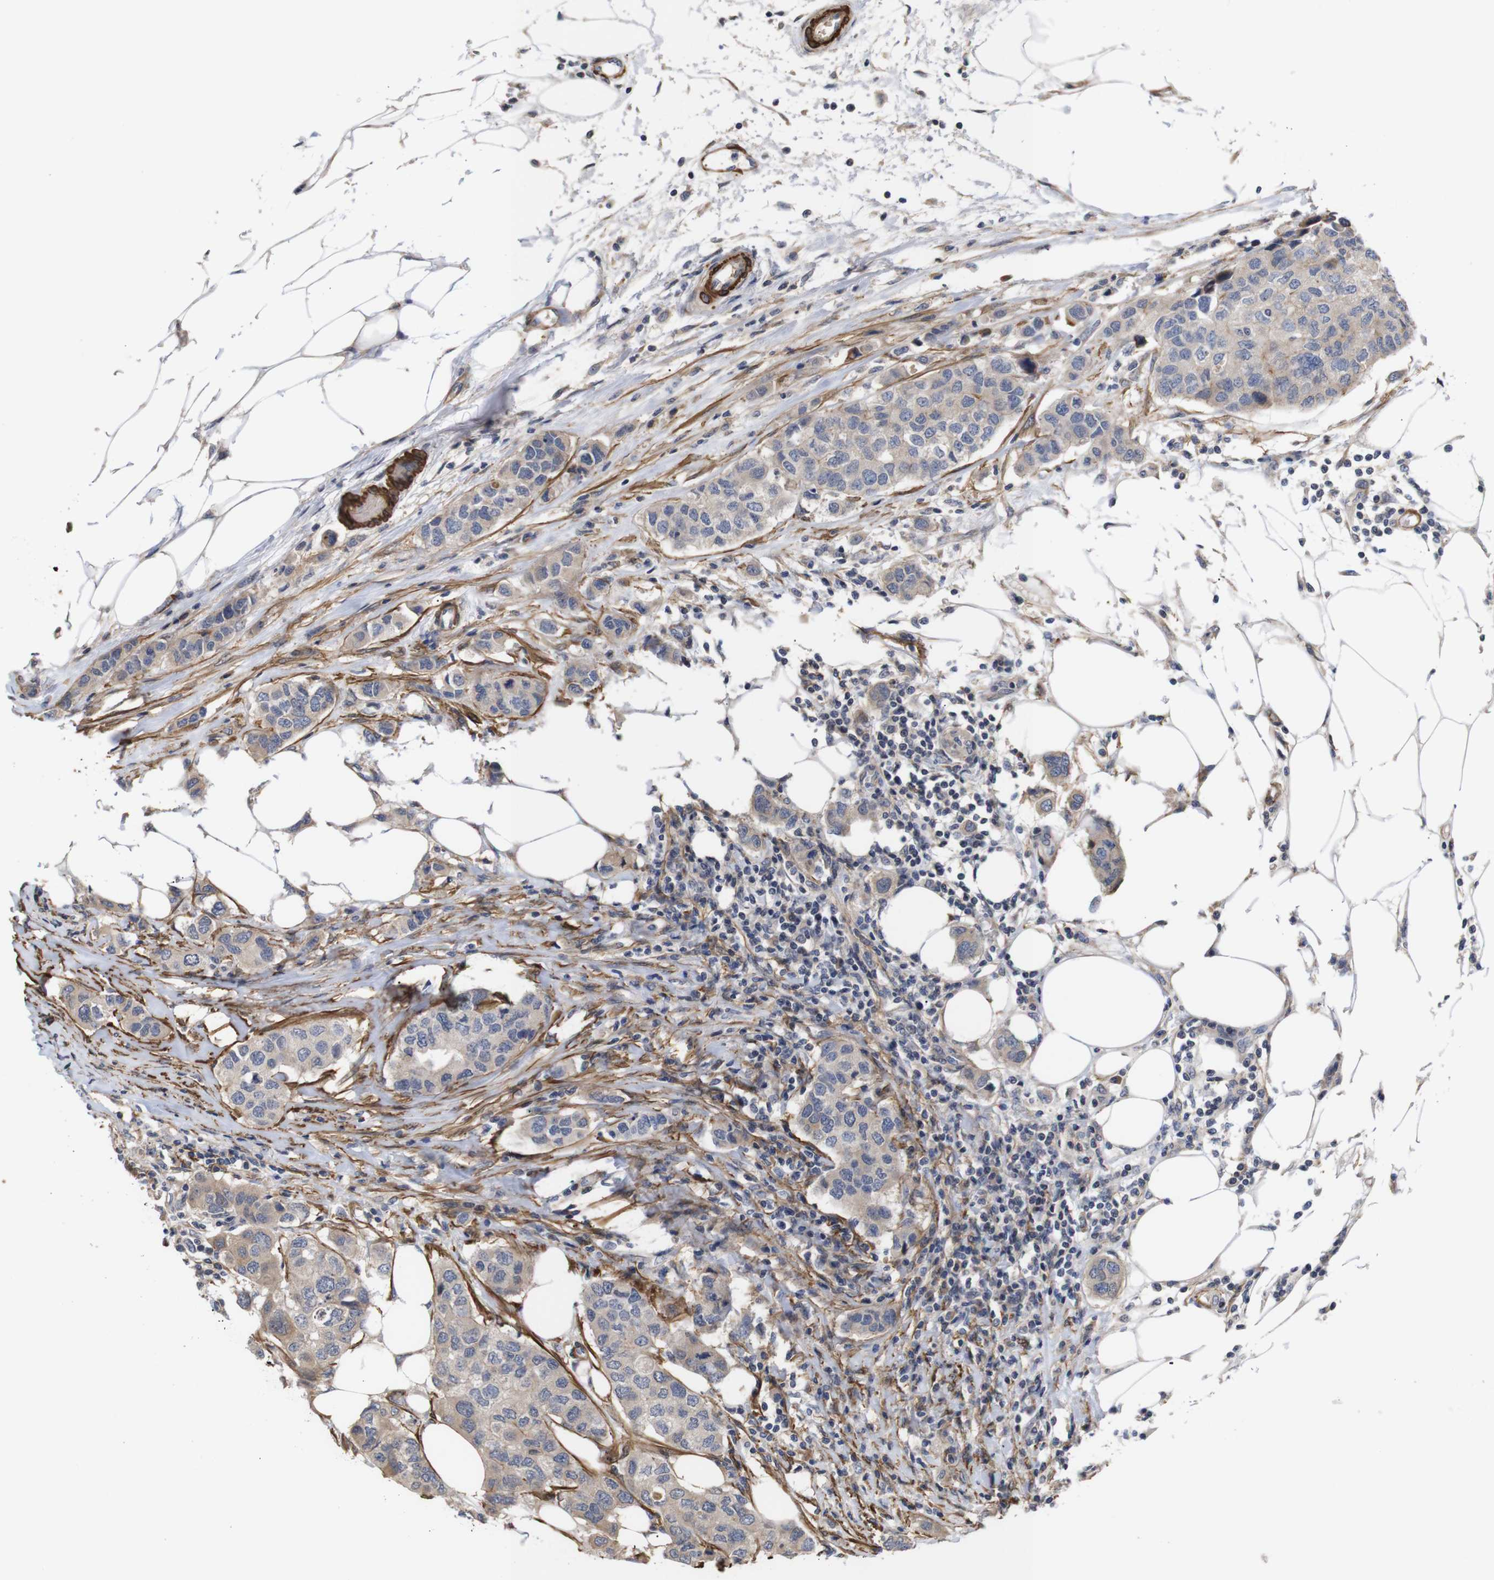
{"staining": {"intensity": "weak", "quantity": ">75%", "location": "cytoplasmic/membranous"}, "tissue": "breast cancer", "cell_type": "Tumor cells", "image_type": "cancer", "snomed": [{"axis": "morphology", "description": "Duct carcinoma"}, {"axis": "topography", "description": "Breast"}], "caption": "Immunohistochemistry (IHC) histopathology image of human breast cancer (invasive ductal carcinoma) stained for a protein (brown), which shows low levels of weak cytoplasmic/membranous expression in approximately >75% of tumor cells.", "gene": "PDLIM5", "patient": {"sex": "female", "age": 50}}